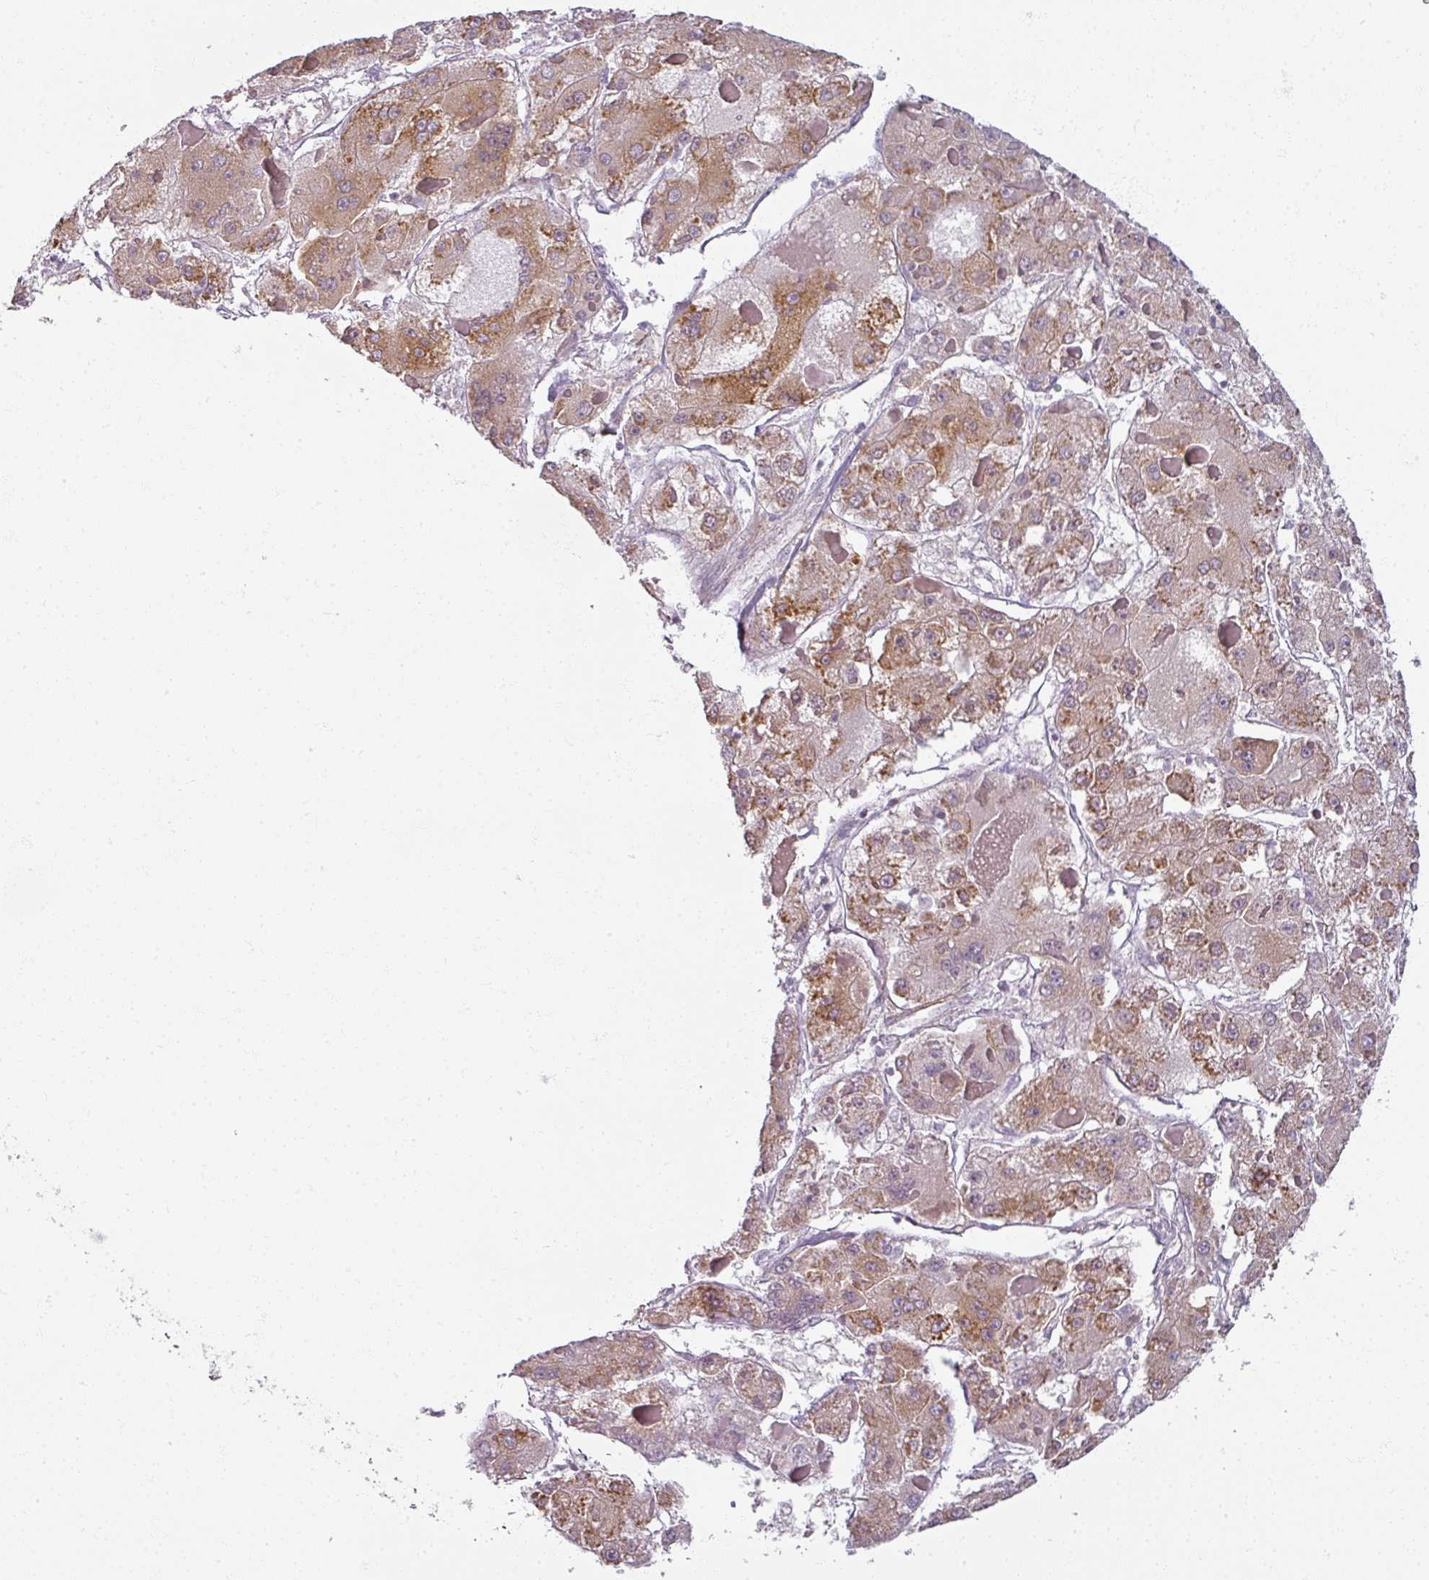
{"staining": {"intensity": "moderate", "quantity": "25%-75%", "location": "cytoplasmic/membranous"}, "tissue": "liver cancer", "cell_type": "Tumor cells", "image_type": "cancer", "snomed": [{"axis": "morphology", "description": "Carcinoma, Hepatocellular, NOS"}, {"axis": "topography", "description": "Liver"}], "caption": "Immunohistochemical staining of human liver cancer (hepatocellular carcinoma) shows medium levels of moderate cytoplasmic/membranous protein positivity in approximately 25%-75% of tumor cells.", "gene": "AGPAT4", "patient": {"sex": "female", "age": 73}}